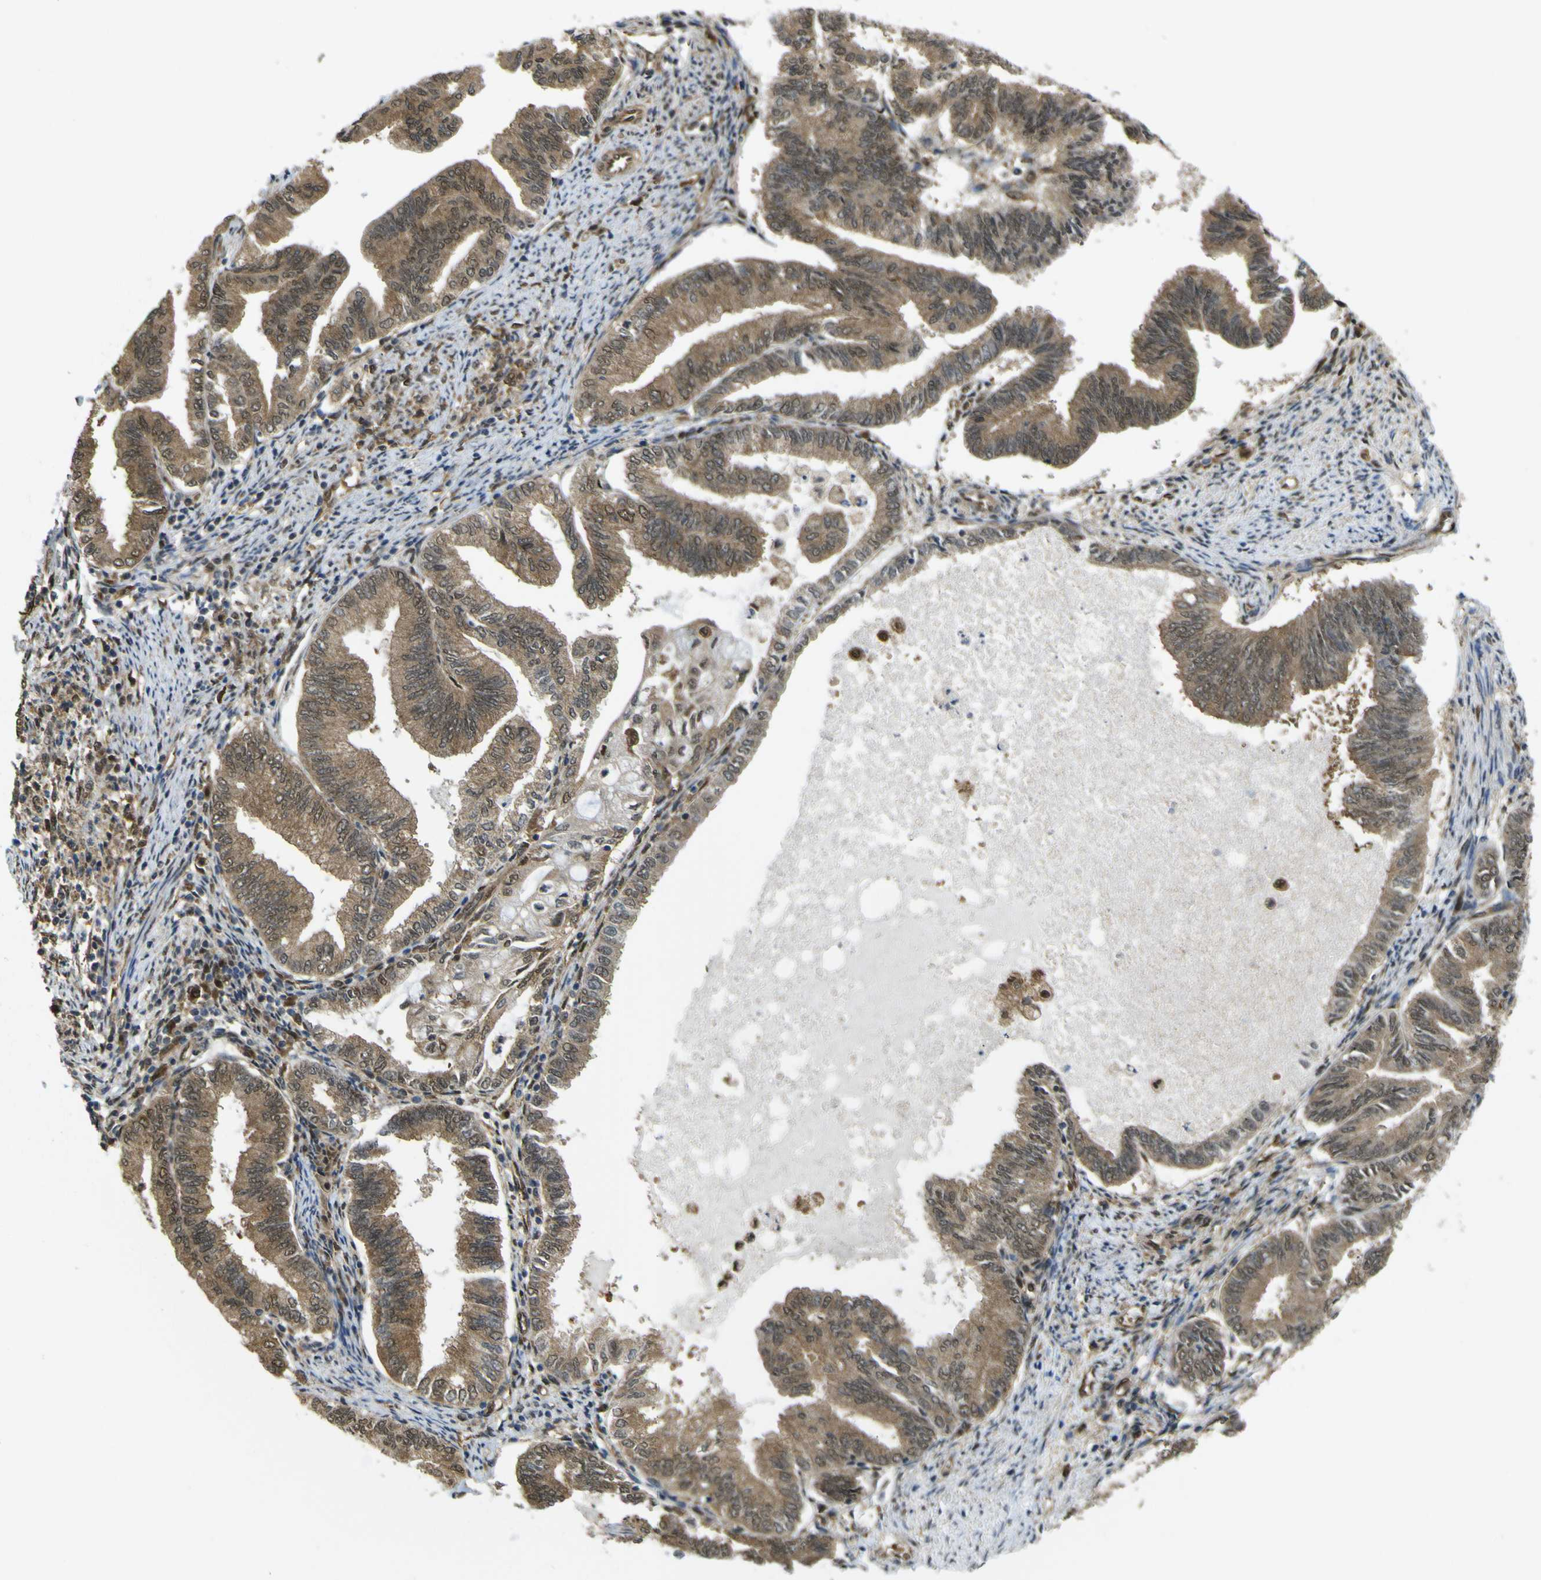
{"staining": {"intensity": "moderate", "quantity": ">75%", "location": "cytoplasmic/membranous"}, "tissue": "endometrial cancer", "cell_type": "Tumor cells", "image_type": "cancer", "snomed": [{"axis": "morphology", "description": "Adenocarcinoma, NOS"}, {"axis": "topography", "description": "Endometrium"}], "caption": "Endometrial cancer was stained to show a protein in brown. There is medium levels of moderate cytoplasmic/membranous positivity in about >75% of tumor cells. (DAB IHC with brightfield microscopy, high magnification).", "gene": "YWHAG", "patient": {"sex": "female", "age": 86}}